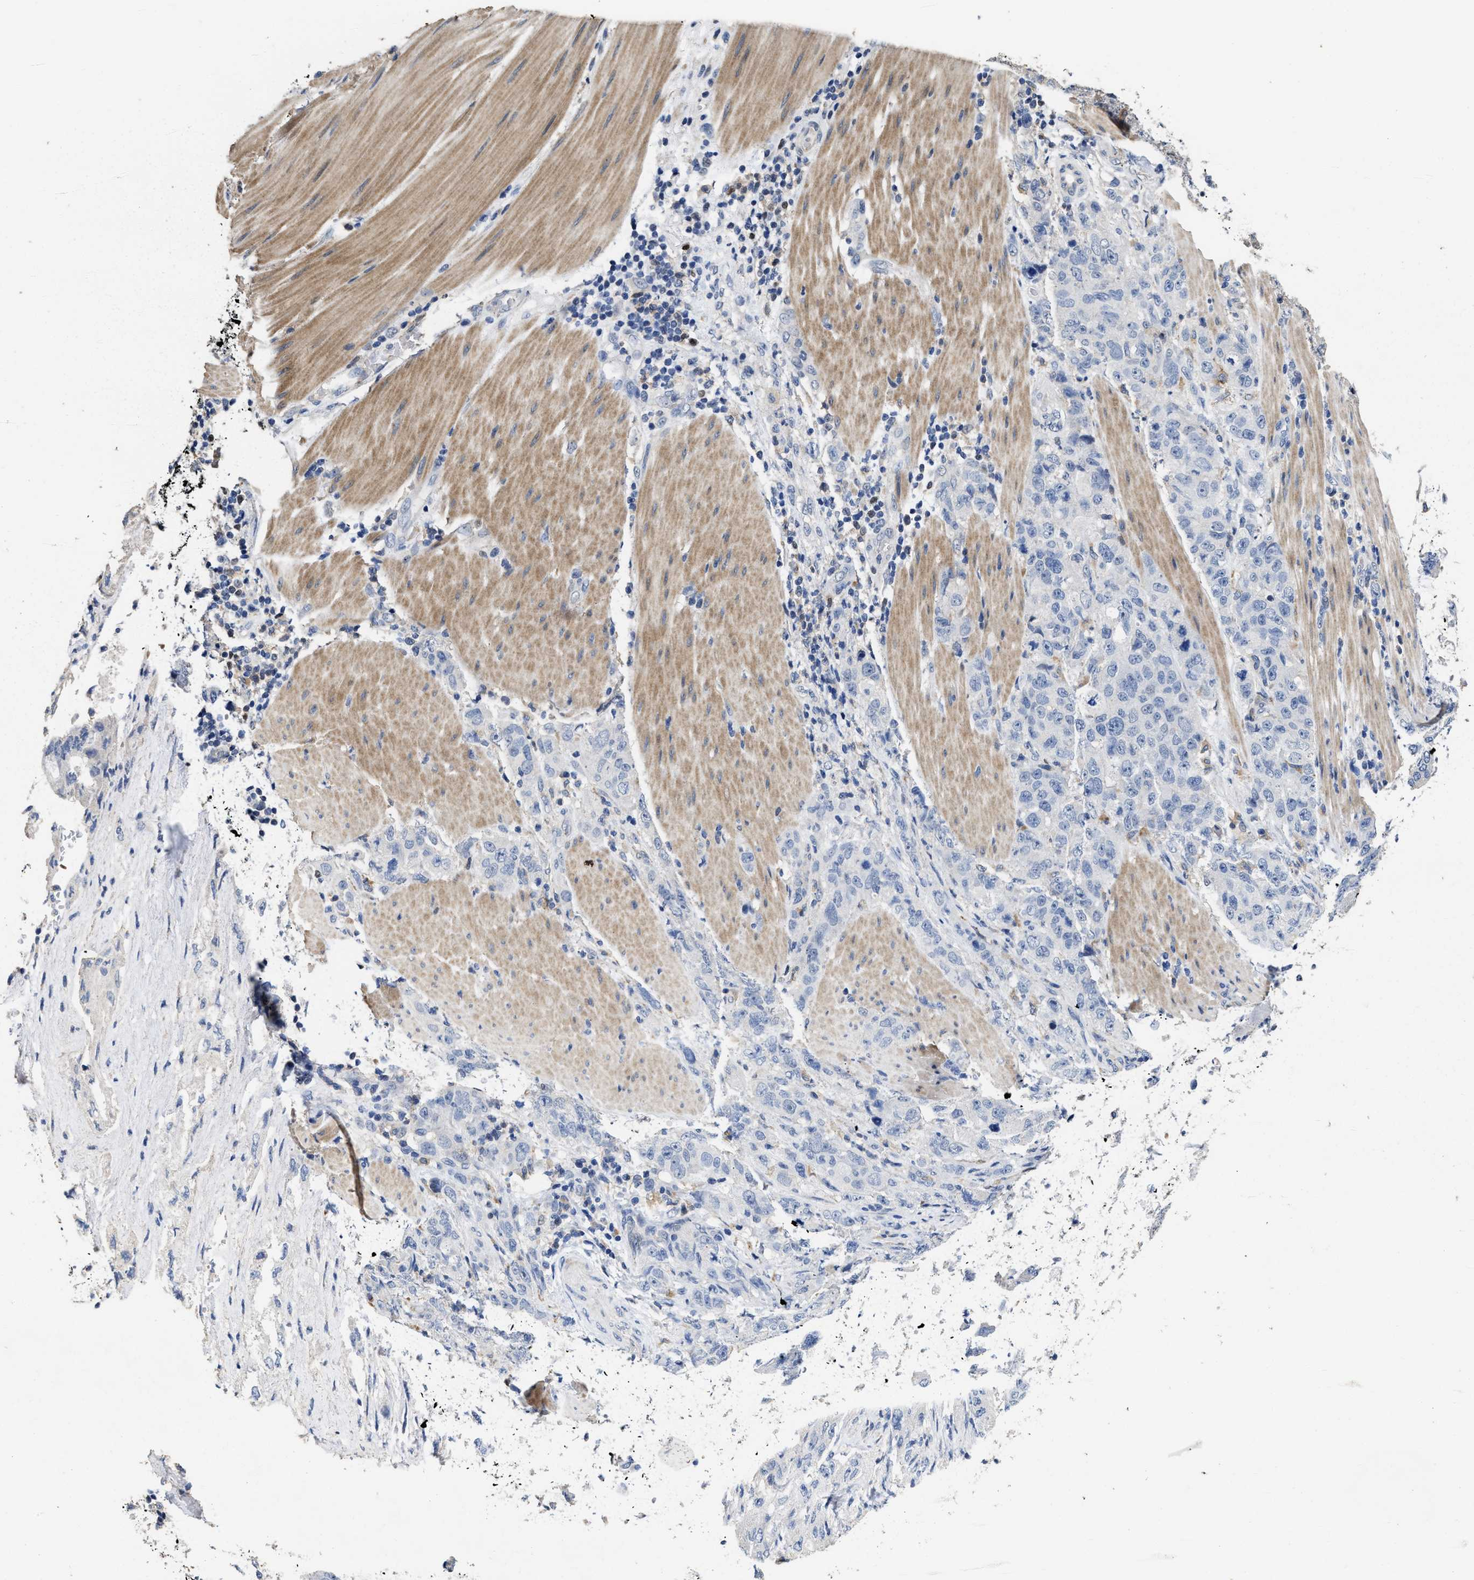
{"staining": {"intensity": "negative", "quantity": "none", "location": "none"}, "tissue": "pancreatic cancer", "cell_type": "Tumor cells", "image_type": "cancer", "snomed": [{"axis": "morphology", "description": "Adenocarcinoma, NOS"}, {"axis": "topography", "description": "Pancreas"}], "caption": "There is no significant staining in tumor cells of pancreatic cancer (adenocarcinoma).", "gene": "ZFAT", "patient": {"sex": "female", "age": 73}}